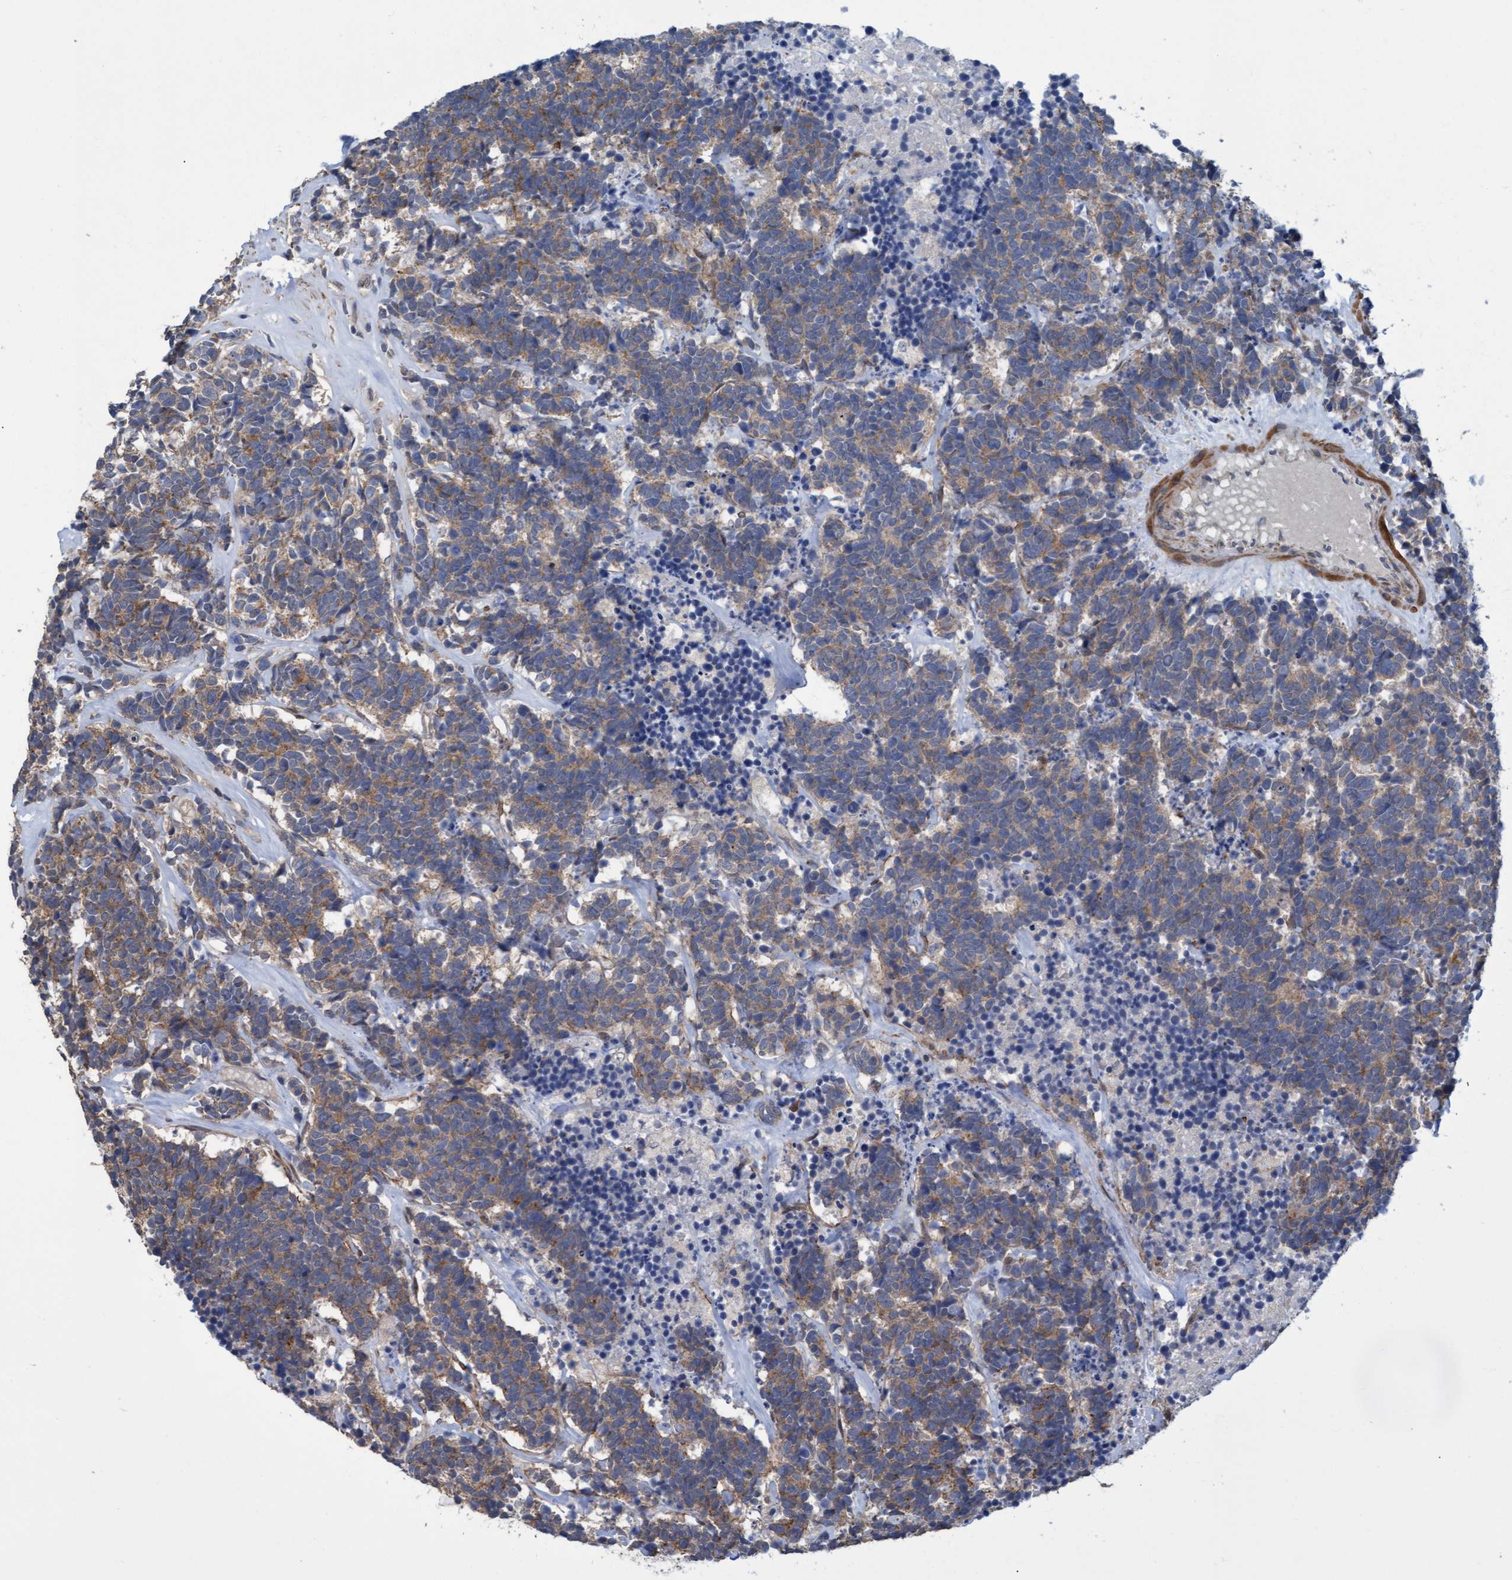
{"staining": {"intensity": "weak", "quantity": ">75%", "location": "cytoplasmic/membranous"}, "tissue": "carcinoid", "cell_type": "Tumor cells", "image_type": "cancer", "snomed": [{"axis": "morphology", "description": "Carcinoma, NOS"}, {"axis": "morphology", "description": "Carcinoid, malignant, NOS"}, {"axis": "topography", "description": "Urinary bladder"}], "caption": "Immunohistochemical staining of carcinoid displays low levels of weak cytoplasmic/membranous protein staining in approximately >75% of tumor cells. (DAB (3,3'-diaminobenzidine) IHC, brown staining for protein, blue staining for nuclei).", "gene": "NAA15", "patient": {"sex": "male", "age": 57}}